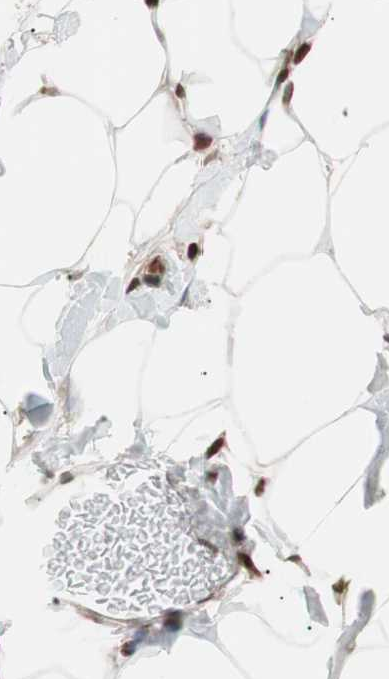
{"staining": {"intensity": "strong", "quantity": "25%-75%", "location": "nuclear"}, "tissue": "adipose tissue", "cell_type": "Adipocytes", "image_type": "normal", "snomed": [{"axis": "morphology", "description": "Normal tissue, NOS"}, {"axis": "topography", "description": "Breast"}, {"axis": "topography", "description": "Adipose tissue"}], "caption": "Adipose tissue stained with DAB (3,3'-diaminobenzidine) IHC demonstrates high levels of strong nuclear positivity in about 25%-75% of adipocytes.", "gene": "CHAMP1", "patient": {"sex": "female", "age": 25}}